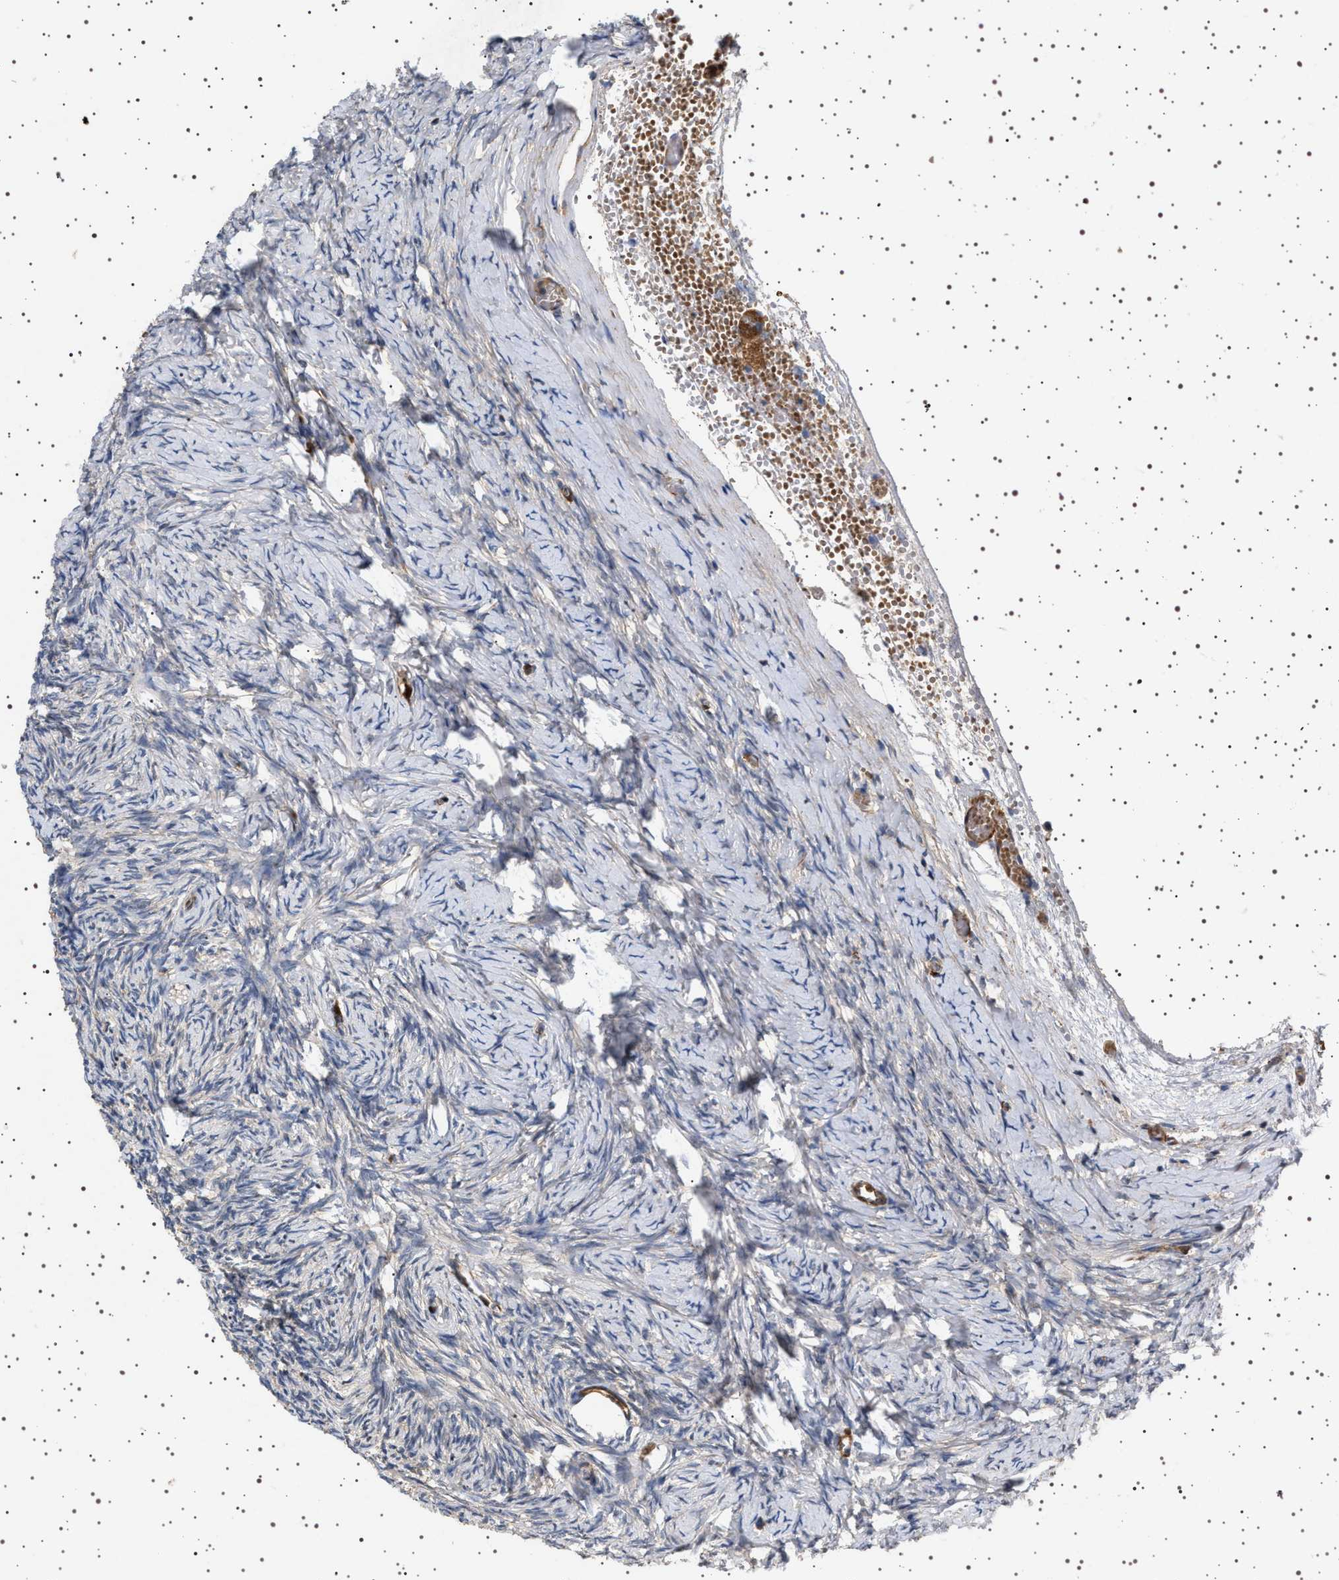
{"staining": {"intensity": "negative", "quantity": "none", "location": "none"}, "tissue": "ovary", "cell_type": "Ovarian stroma cells", "image_type": "normal", "snomed": [{"axis": "morphology", "description": "Normal tissue, NOS"}, {"axis": "topography", "description": "Ovary"}], "caption": "Micrograph shows no significant protein staining in ovarian stroma cells of normal ovary.", "gene": "GUCY1B1", "patient": {"sex": "female", "age": 27}}